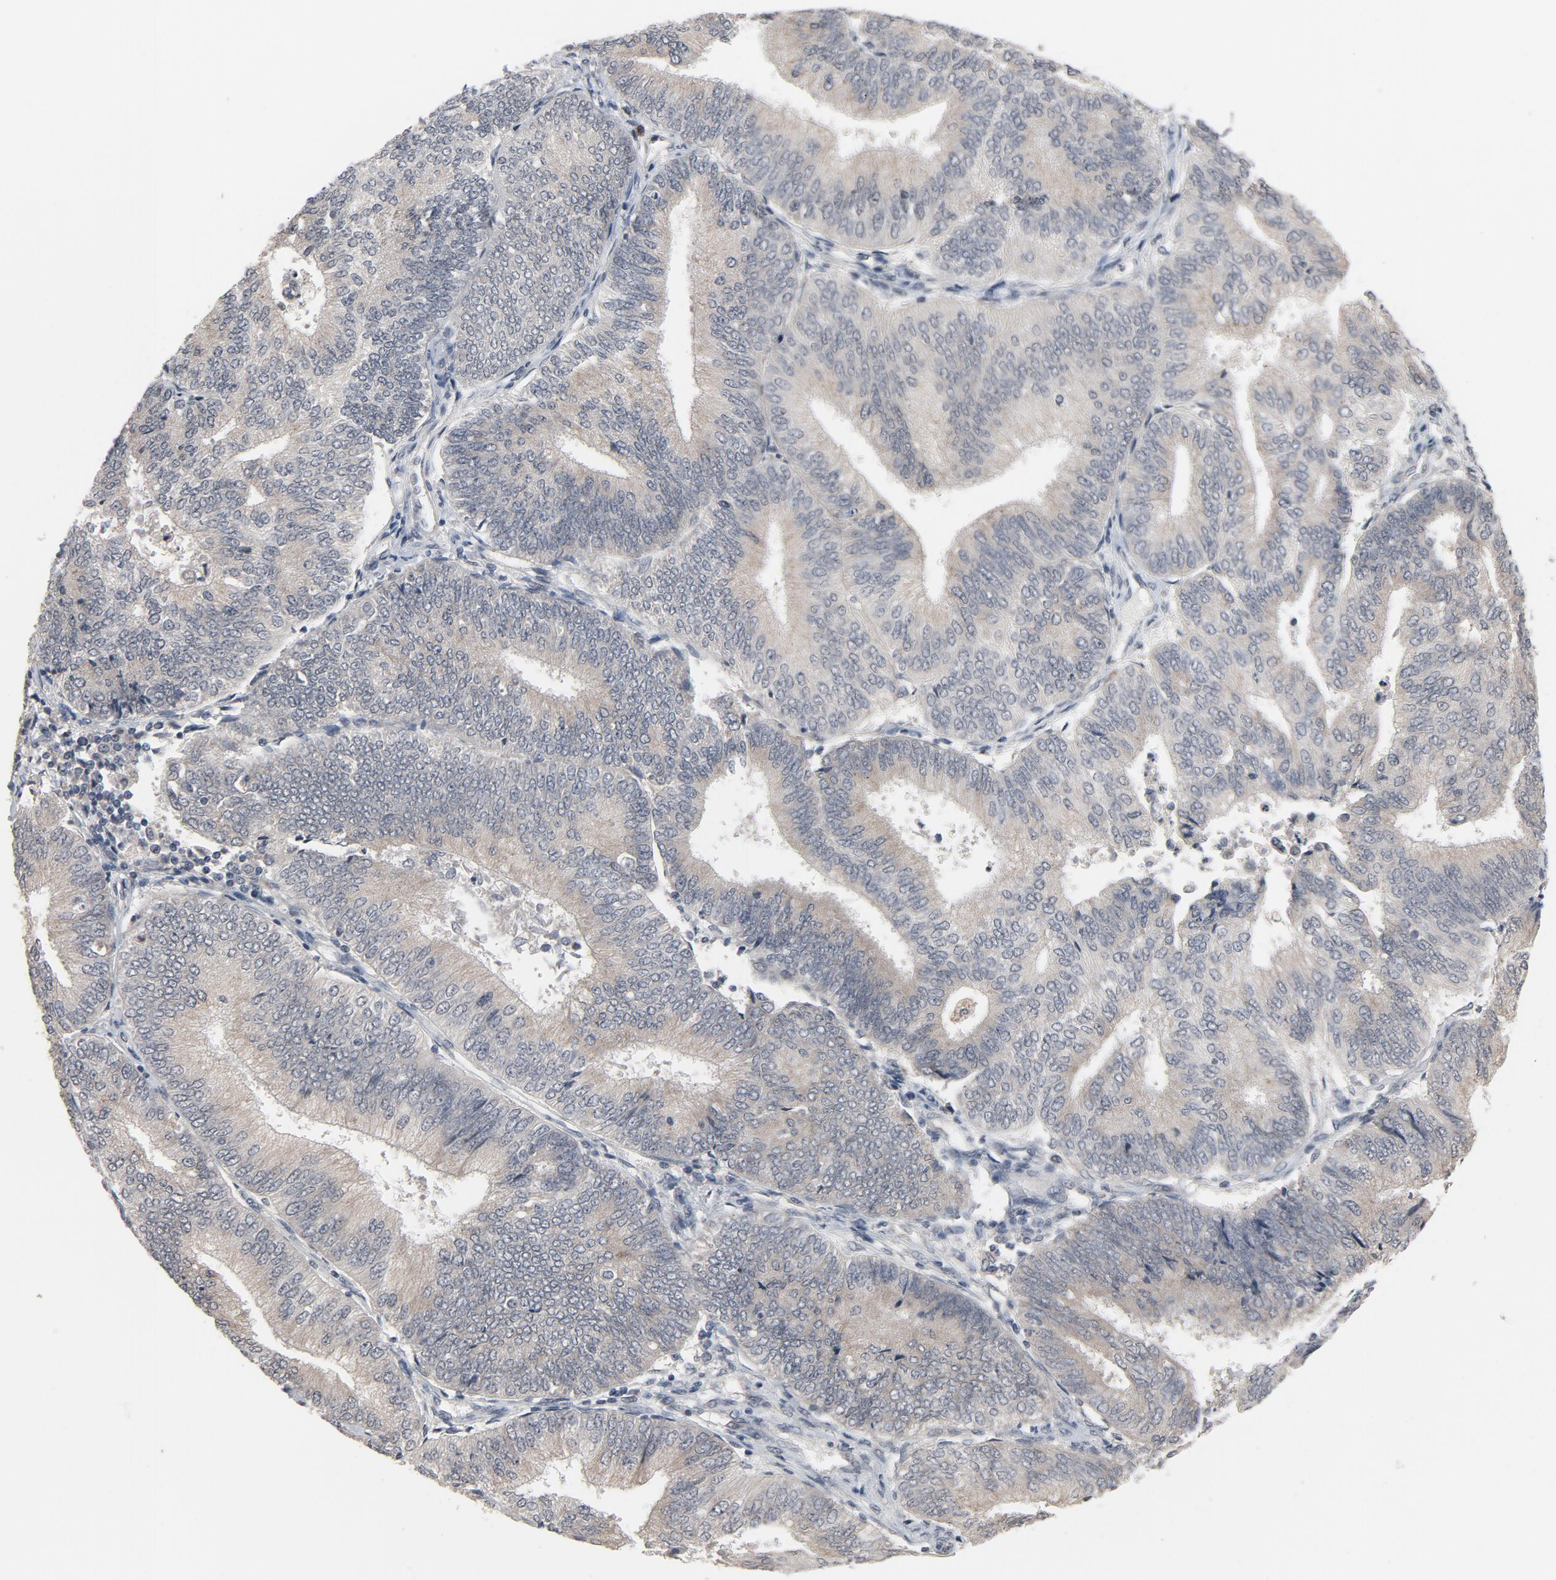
{"staining": {"intensity": "weak", "quantity": ">75%", "location": "cytoplasmic/membranous"}, "tissue": "endometrial cancer", "cell_type": "Tumor cells", "image_type": "cancer", "snomed": [{"axis": "morphology", "description": "Adenocarcinoma, NOS"}, {"axis": "topography", "description": "Endometrium"}], "caption": "Immunohistochemistry of human endometrial cancer (adenocarcinoma) demonstrates low levels of weak cytoplasmic/membranous positivity in approximately >75% of tumor cells. Nuclei are stained in blue.", "gene": "MT3", "patient": {"sex": "female", "age": 55}}